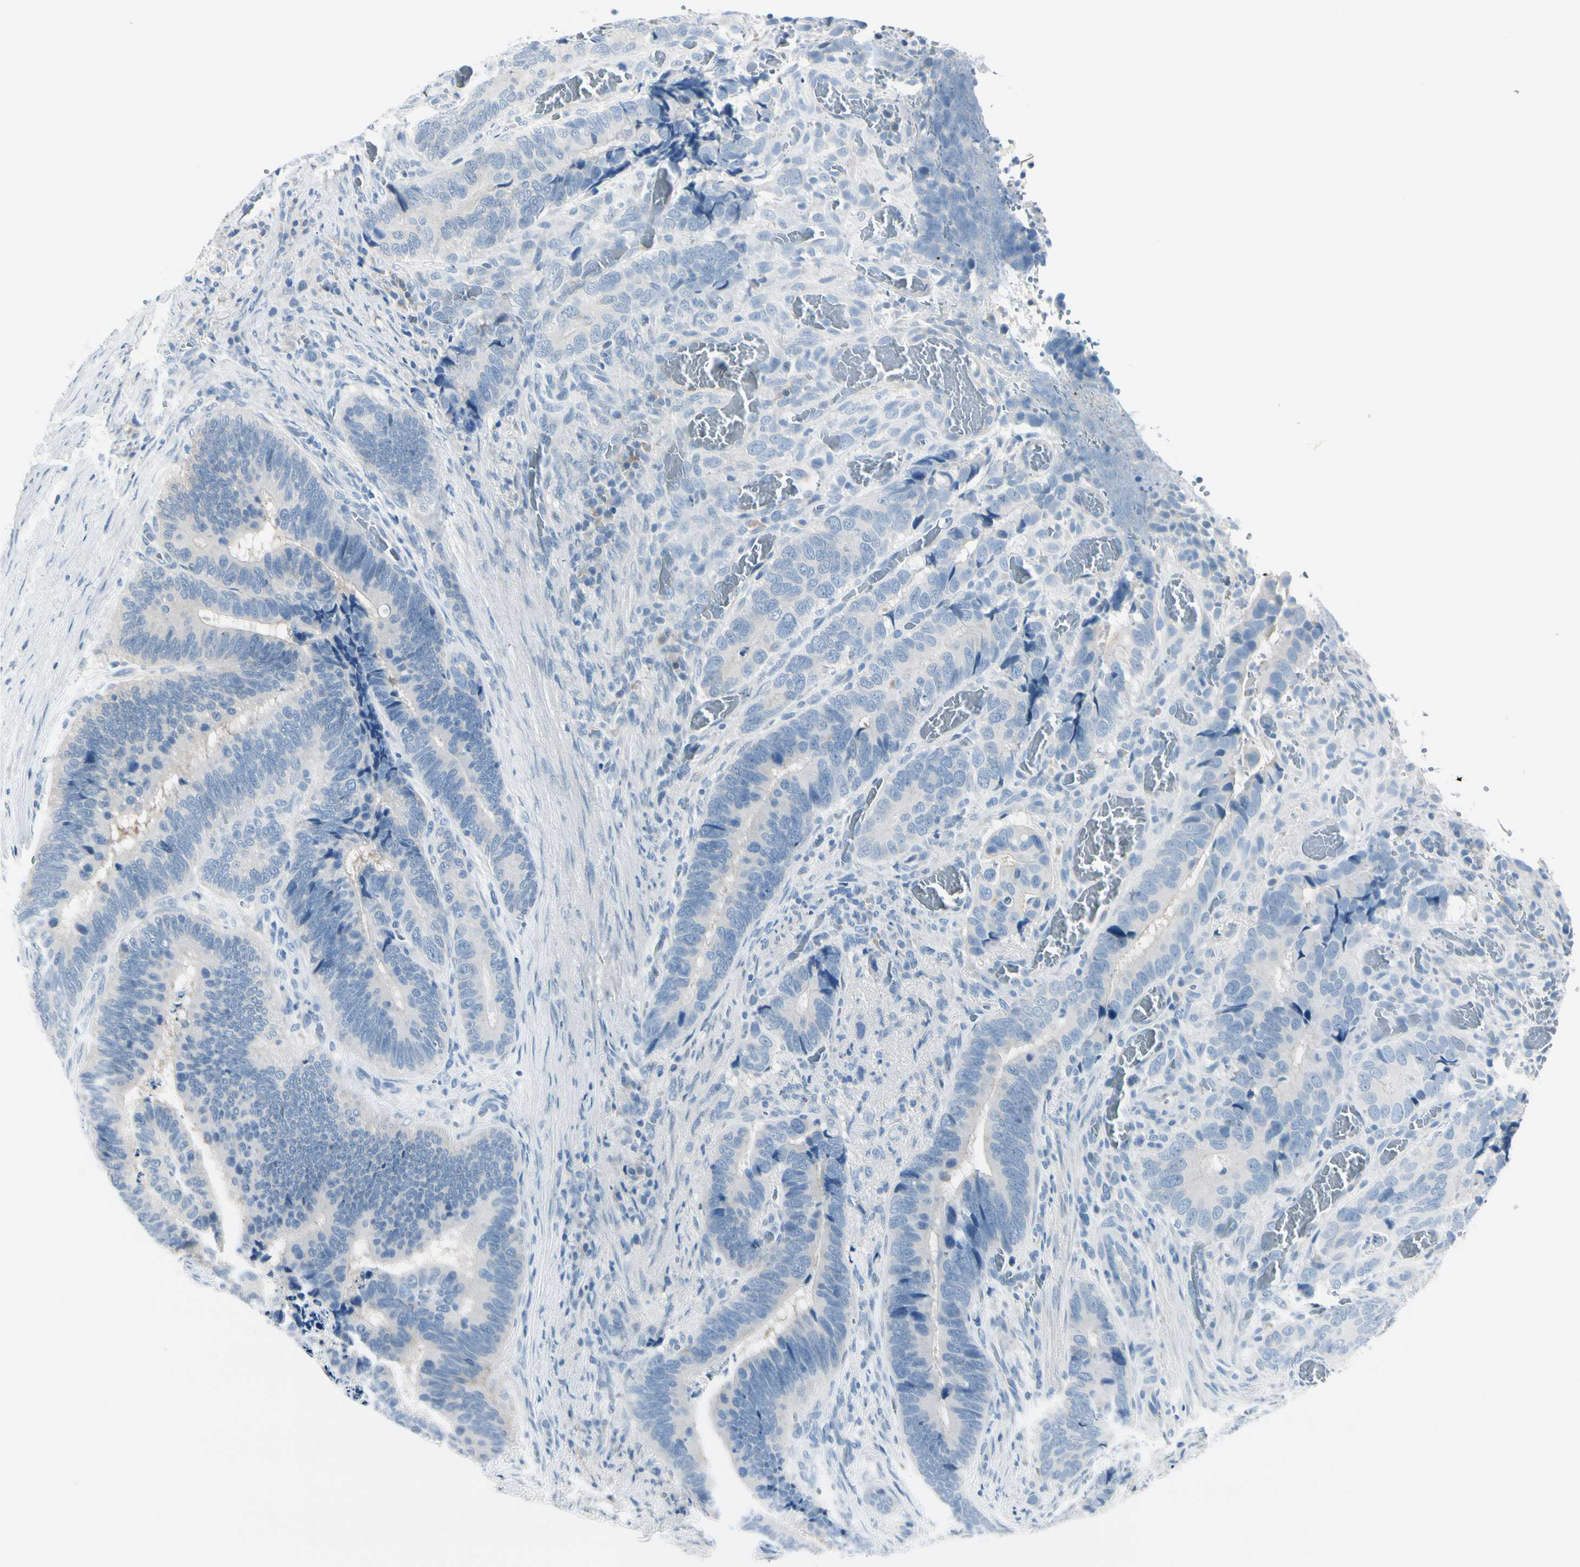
{"staining": {"intensity": "negative", "quantity": "none", "location": "none"}, "tissue": "colorectal cancer", "cell_type": "Tumor cells", "image_type": "cancer", "snomed": [{"axis": "morphology", "description": "Adenocarcinoma, NOS"}, {"axis": "topography", "description": "Colon"}], "caption": "Immunohistochemistry (IHC) micrograph of neoplastic tissue: colorectal adenocarcinoma stained with DAB (3,3'-diaminobenzidine) reveals no significant protein positivity in tumor cells.", "gene": "PEBP1", "patient": {"sex": "male", "age": 72}}